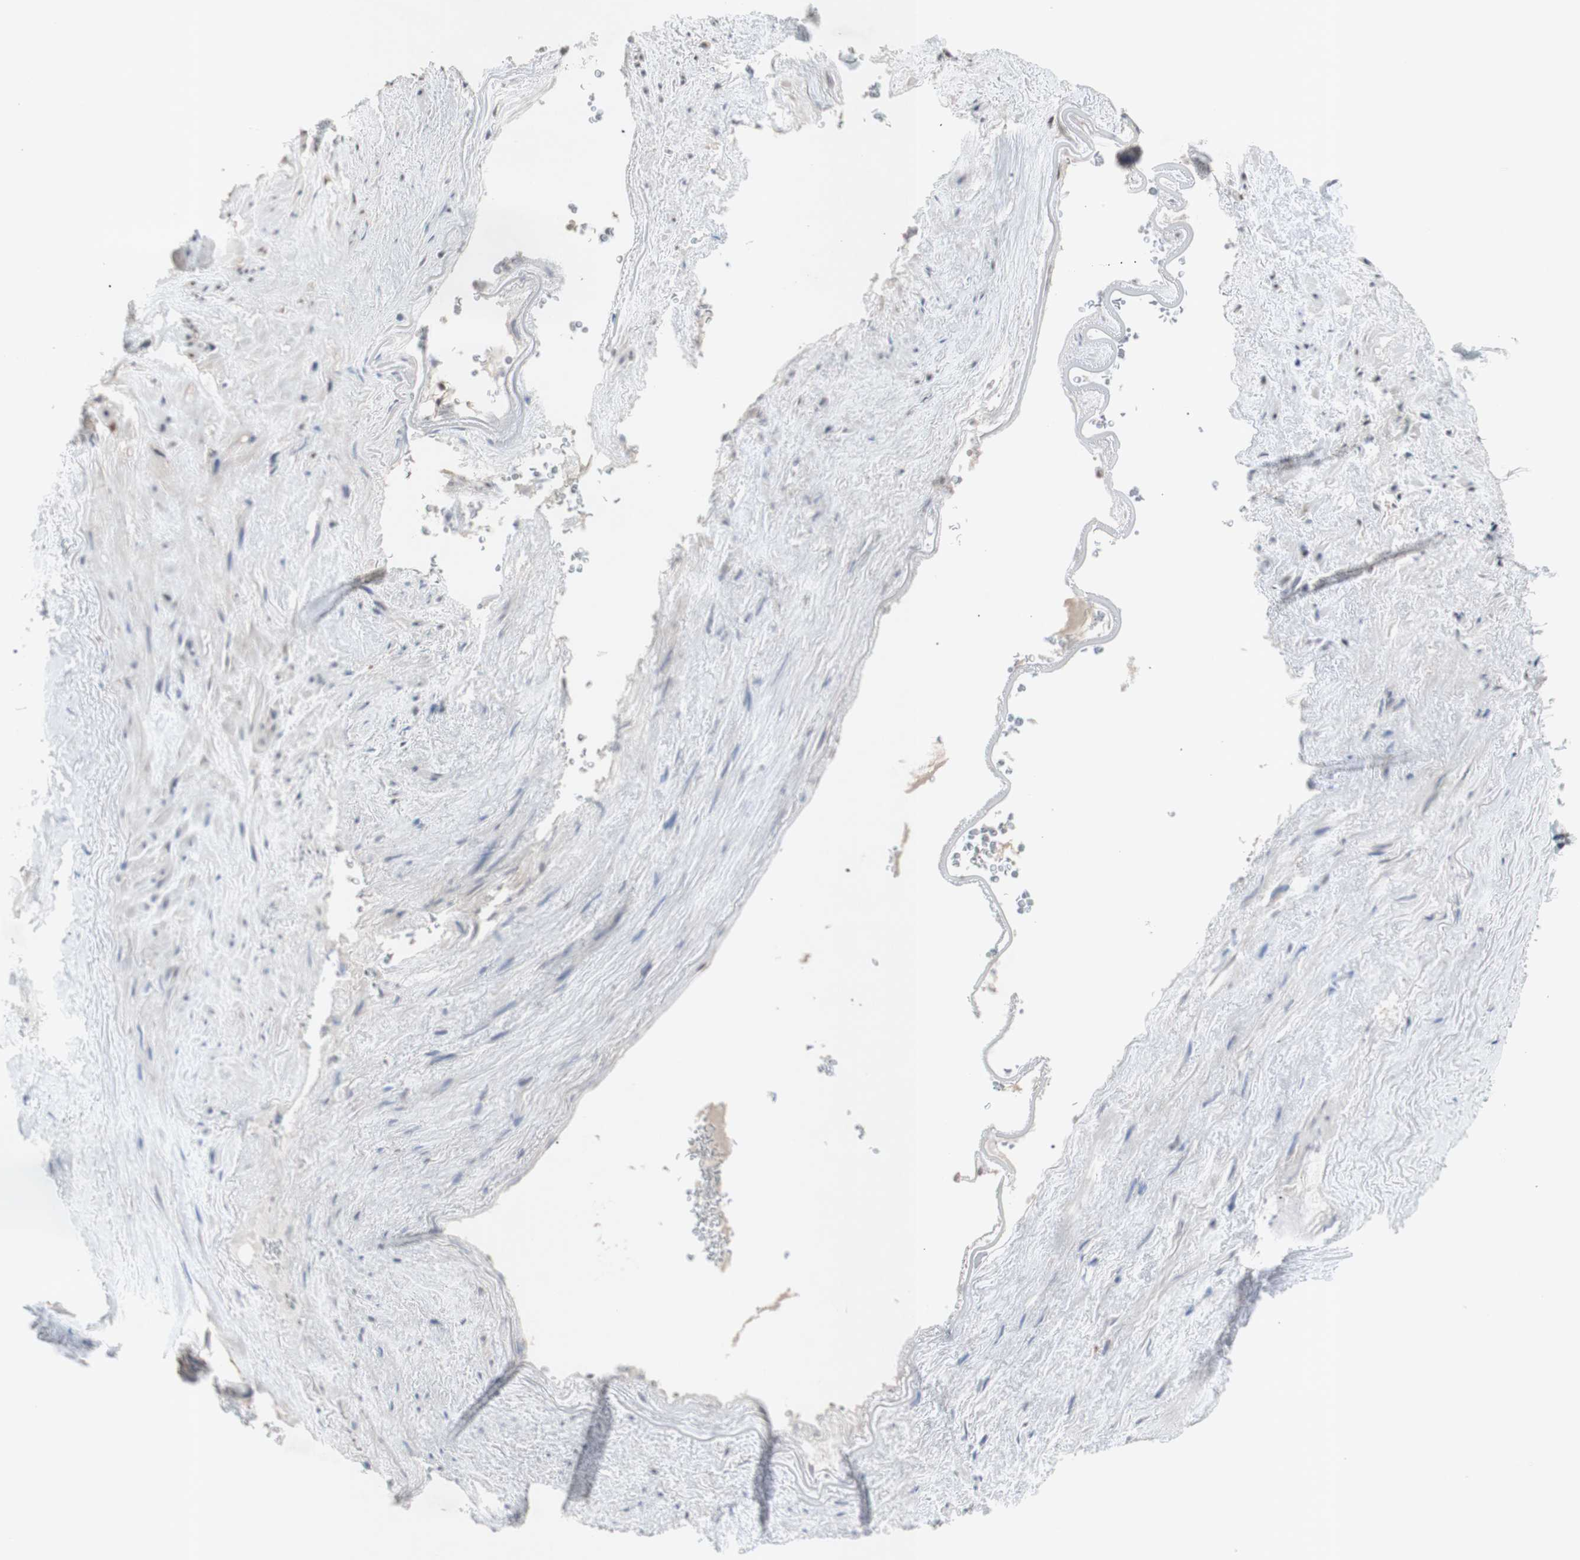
{"staining": {"intensity": "weak", "quantity": ">75%", "location": "nuclear"}, "tissue": "adipose tissue", "cell_type": "Adipocytes", "image_type": "normal", "snomed": [{"axis": "morphology", "description": "Normal tissue, NOS"}, {"axis": "topography", "description": "Peripheral nerve tissue"}], "caption": "Approximately >75% of adipocytes in benign human adipose tissue demonstrate weak nuclear protein staining as visualized by brown immunohistochemical staining.", "gene": "SFPQ", "patient": {"sex": "male", "age": 70}}